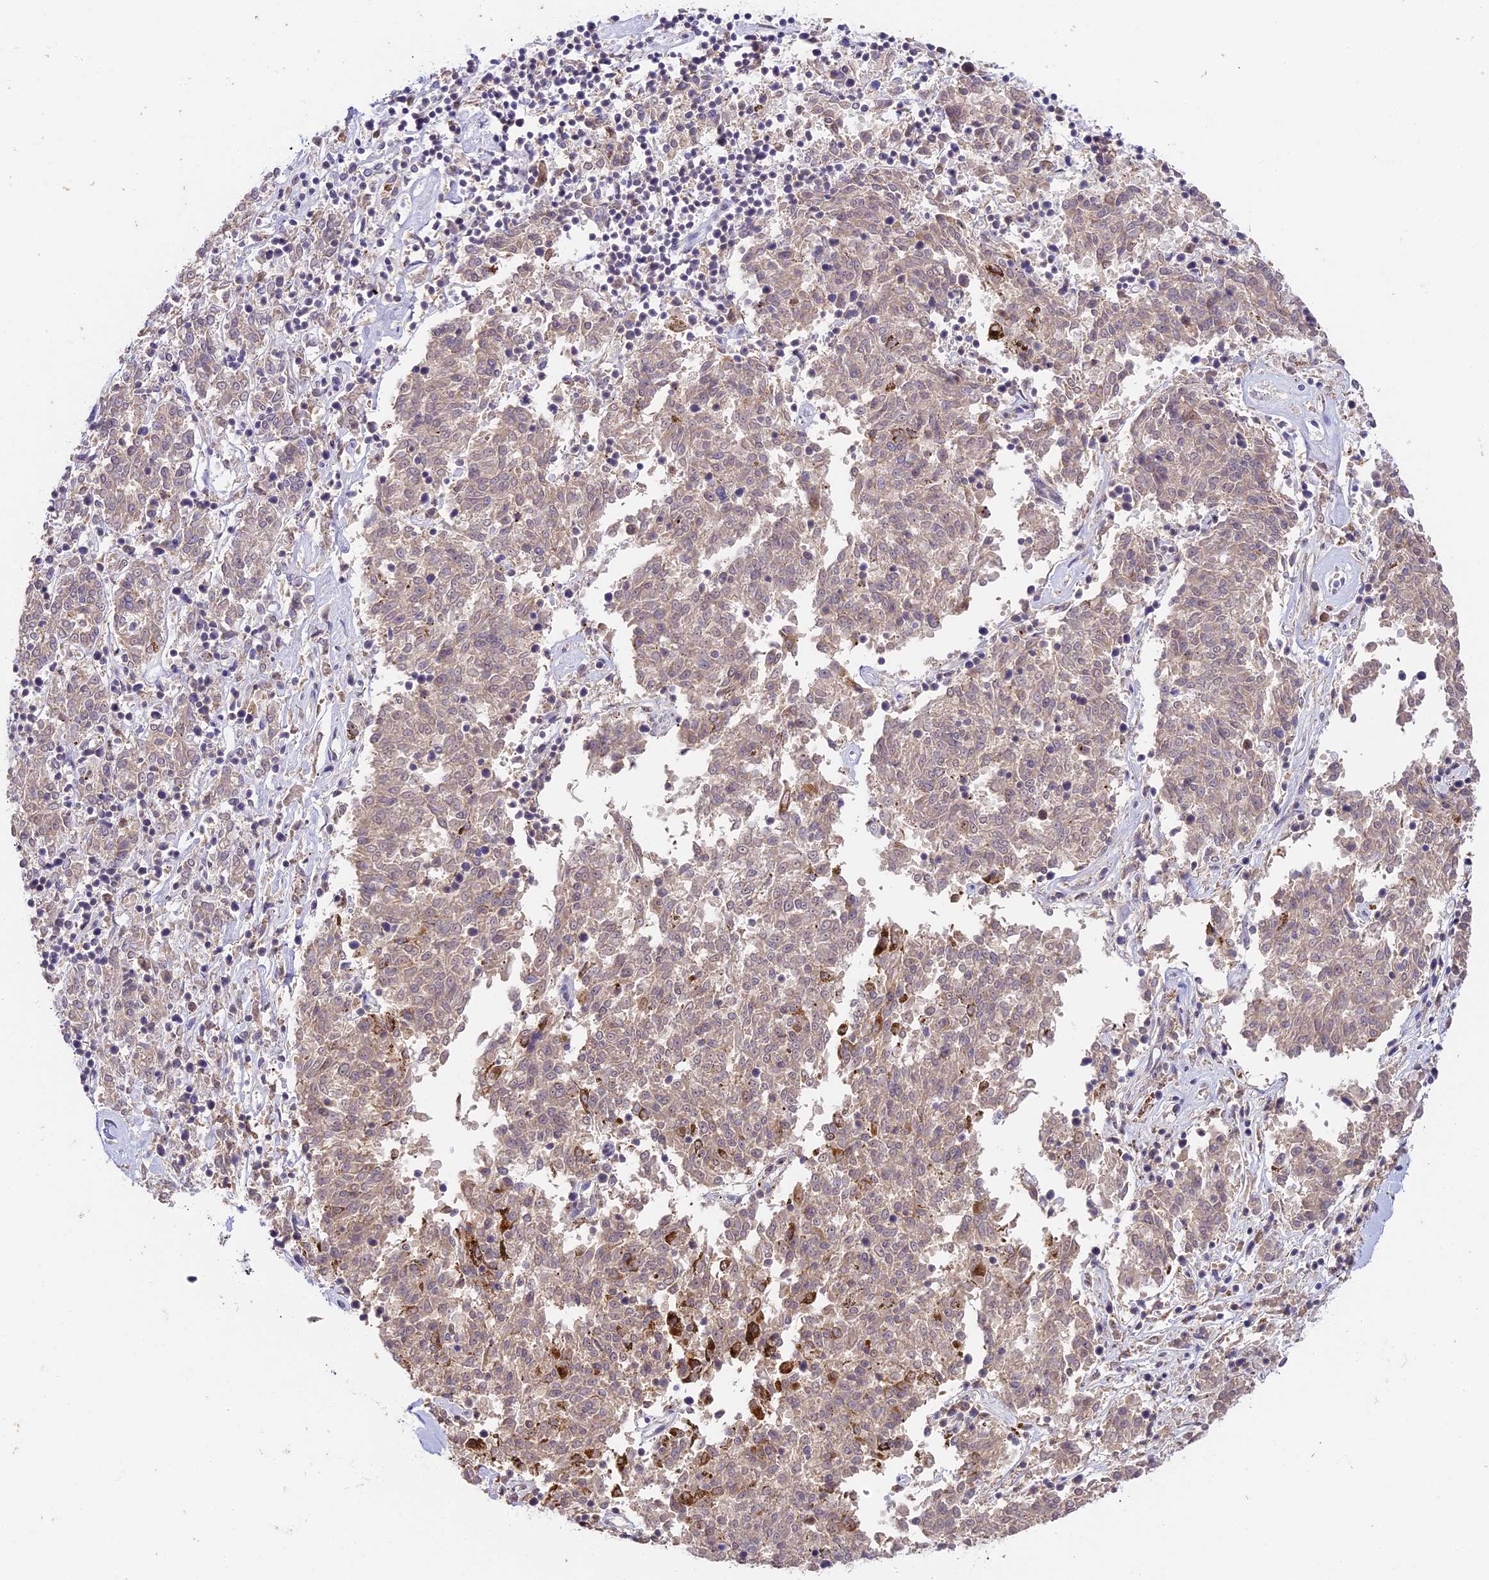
{"staining": {"intensity": "weak", "quantity": "<25%", "location": "cytoplasmic/membranous"}, "tissue": "melanoma", "cell_type": "Tumor cells", "image_type": "cancer", "snomed": [{"axis": "morphology", "description": "Malignant melanoma, NOS"}, {"axis": "topography", "description": "Skin"}], "caption": "IHC of melanoma demonstrates no positivity in tumor cells.", "gene": "RAD51", "patient": {"sex": "female", "age": 72}}